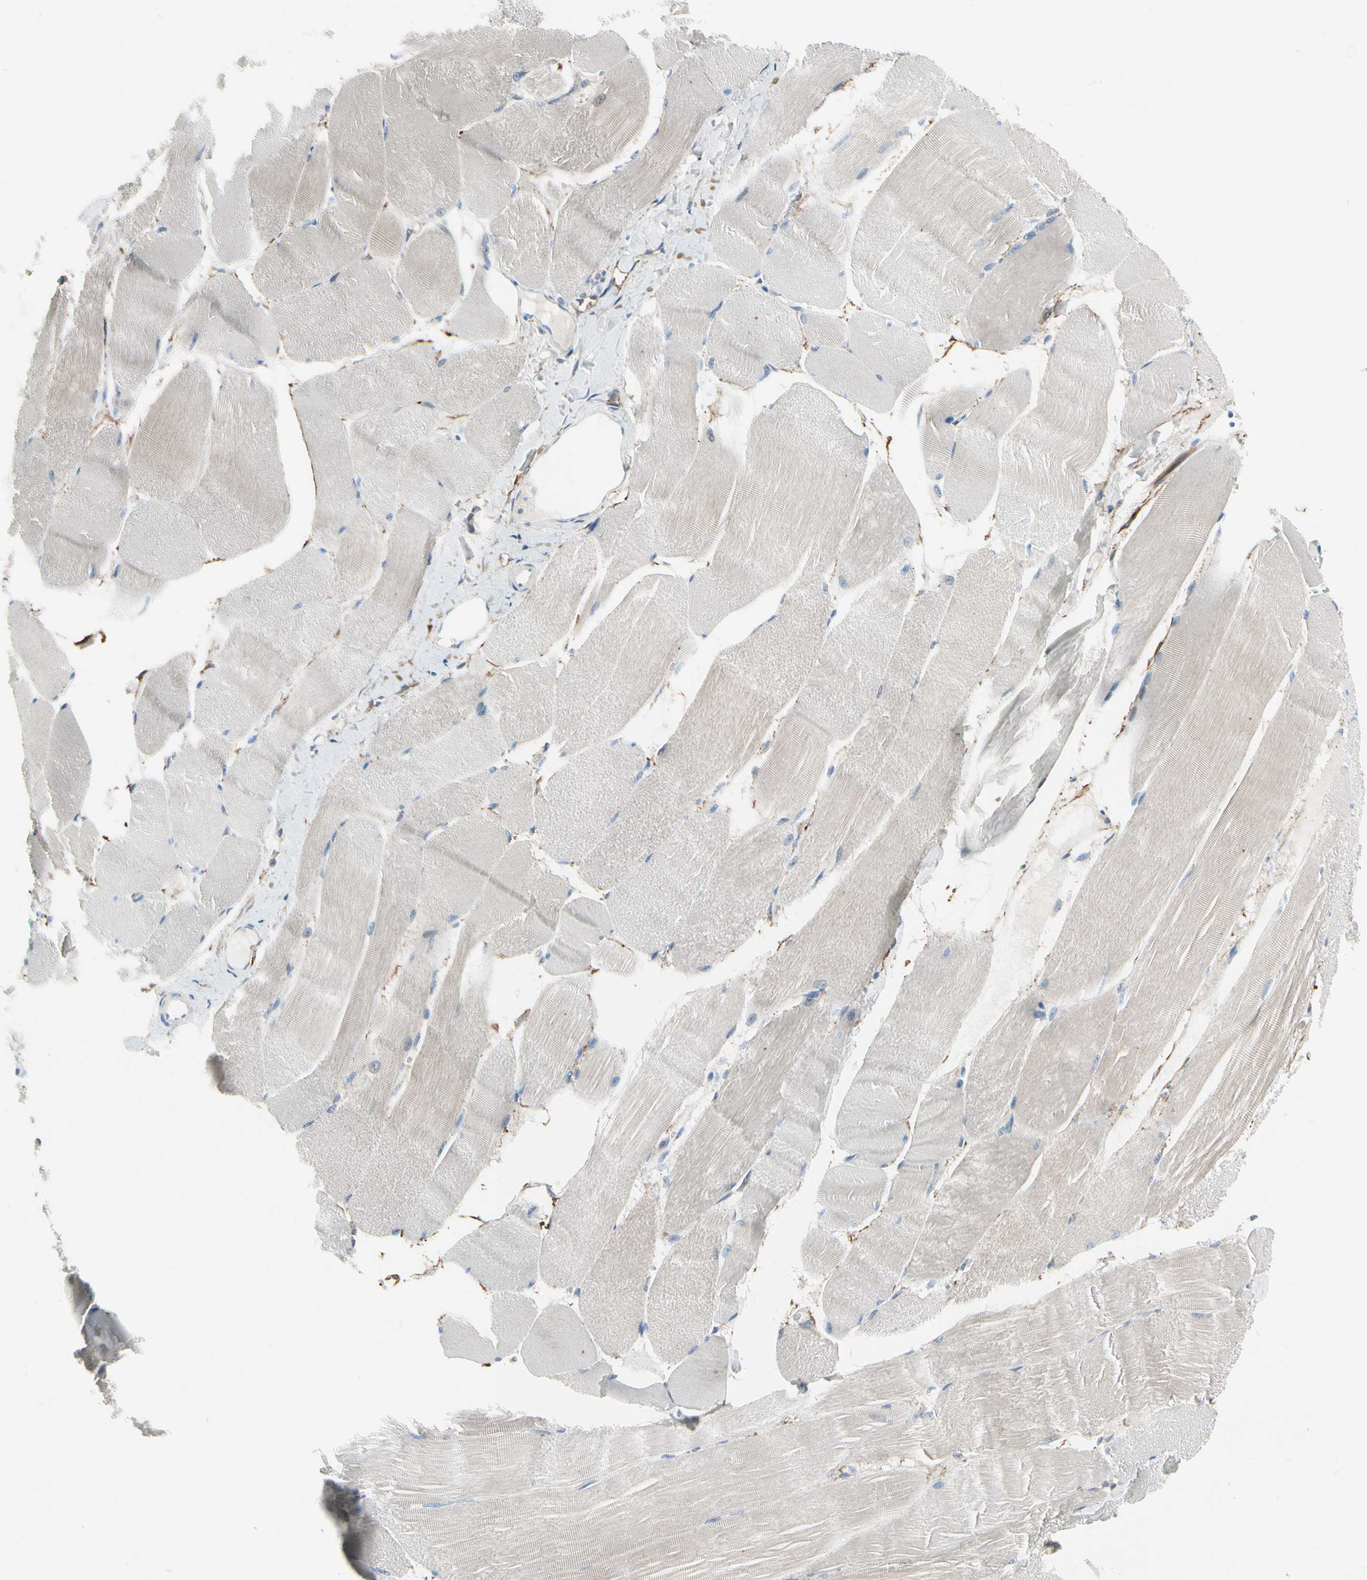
{"staining": {"intensity": "weak", "quantity": "25%-75%", "location": "cytoplasmic/membranous"}, "tissue": "skeletal muscle", "cell_type": "Myocytes", "image_type": "normal", "snomed": [{"axis": "morphology", "description": "Normal tissue, NOS"}, {"axis": "morphology", "description": "Squamous cell carcinoma, NOS"}, {"axis": "topography", "description": "Skeletal muscle"}], "caption": "Weak cytoplasmic/membranous expression for a protein is appreciated in approximately 25%-75% of myocytes of normal skeletal muscle using IHC.", "gene": "PIGR", "patient": {"sex": "male", "age": 51}}